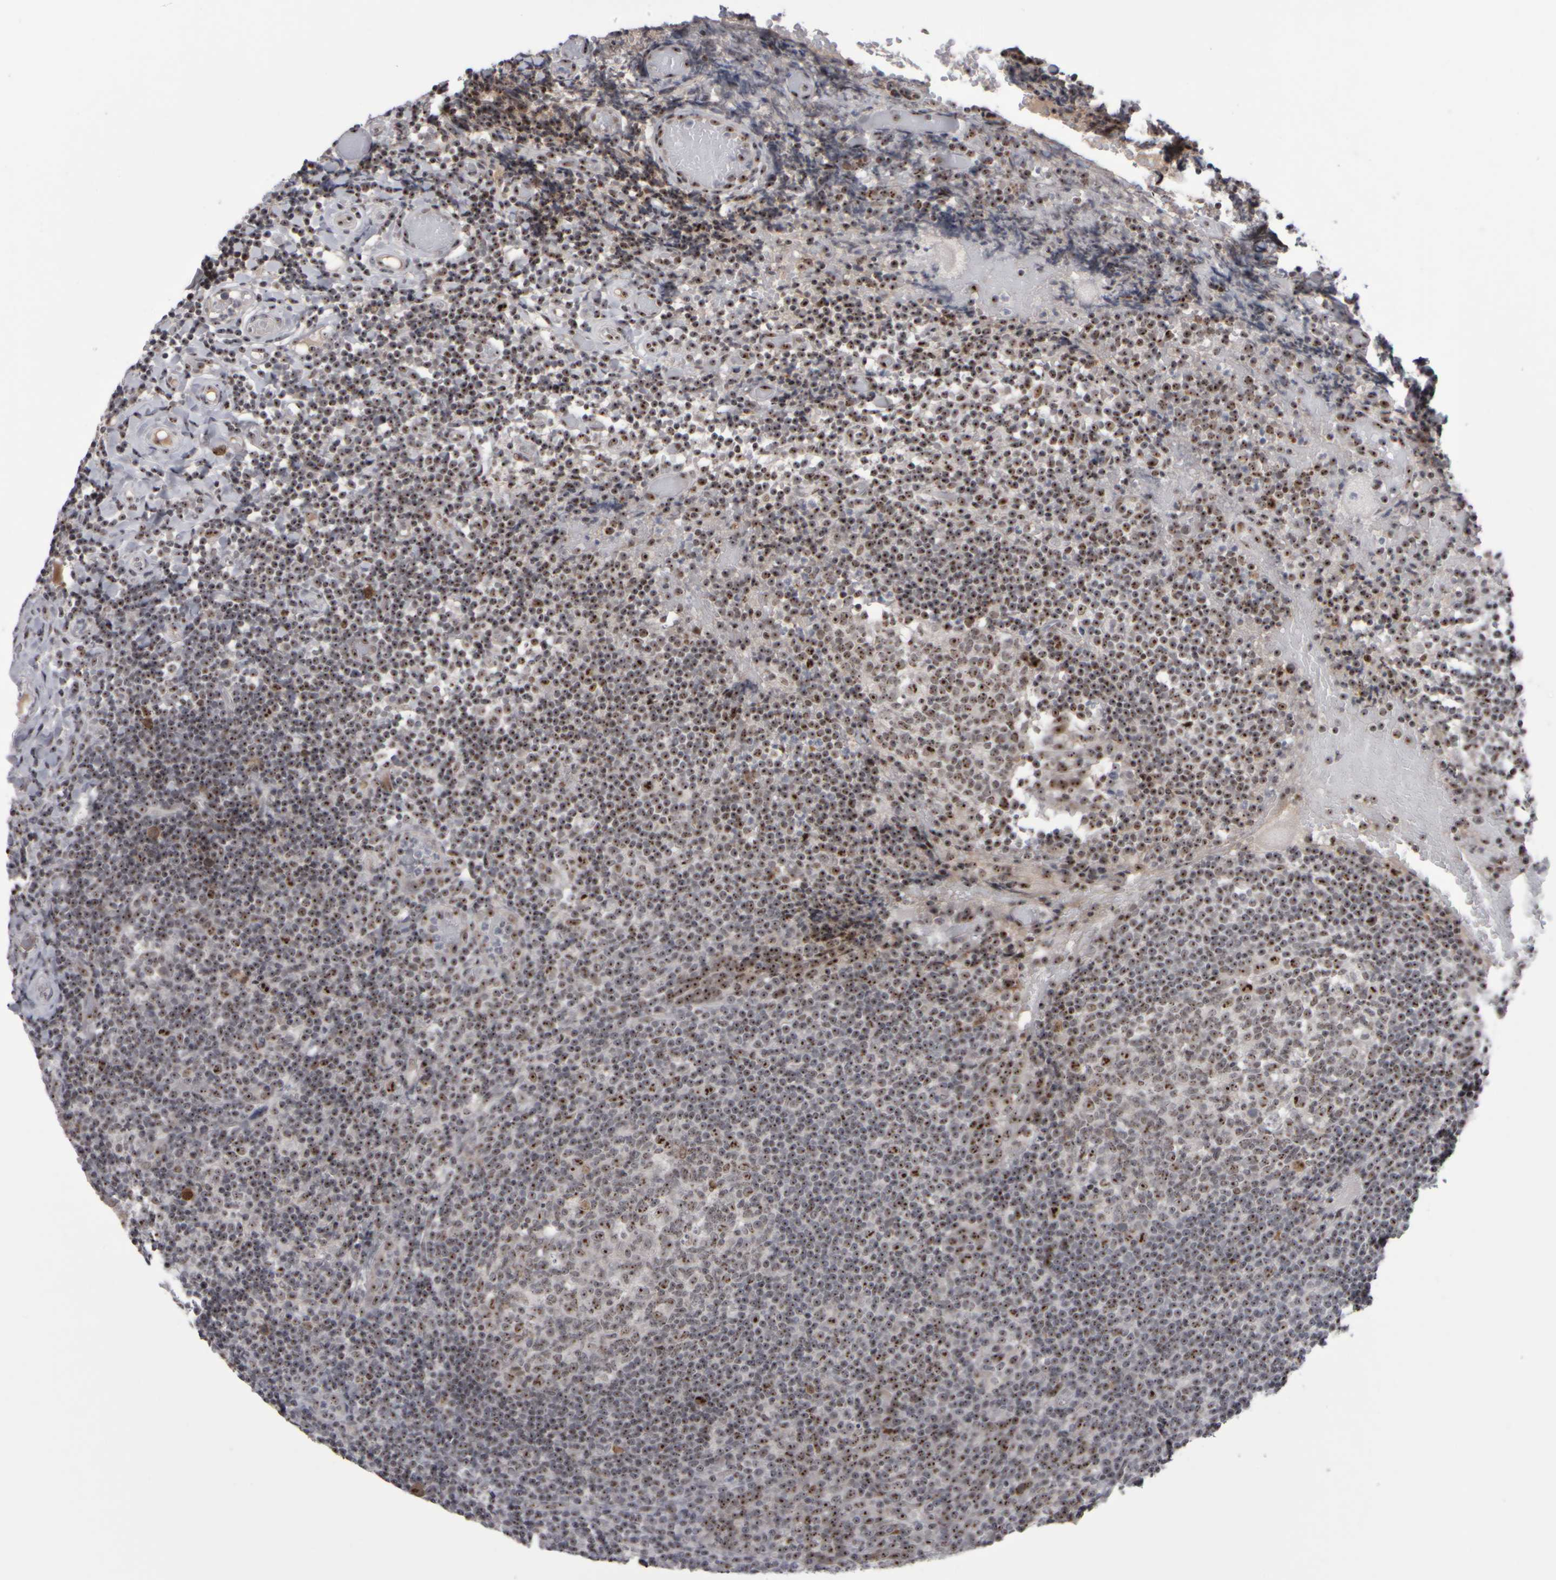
{"staining": {"intensity": "moderate", "quantity": "25%-75%", "location": "nuclear"}, "tissue": "tonsil", "cell_type": "Germinal center cells", "image_type": "normal", "snomed": [{"axis": "morphology", "description": "Normal tissue, NOS"}, {"axis": "topography", "description": "Tonsil"}], "caption": "The histopathology image reveals immunohistochemical staining of unremarkable tonsil. There is moderate nuclear expression is identified in about 25%-75% of germinal center cells. Ihc stains the protein in brown and the nuclei are stained blue.", "gene": "SURF6", "patient": {"sex": "female", "age": 19}}